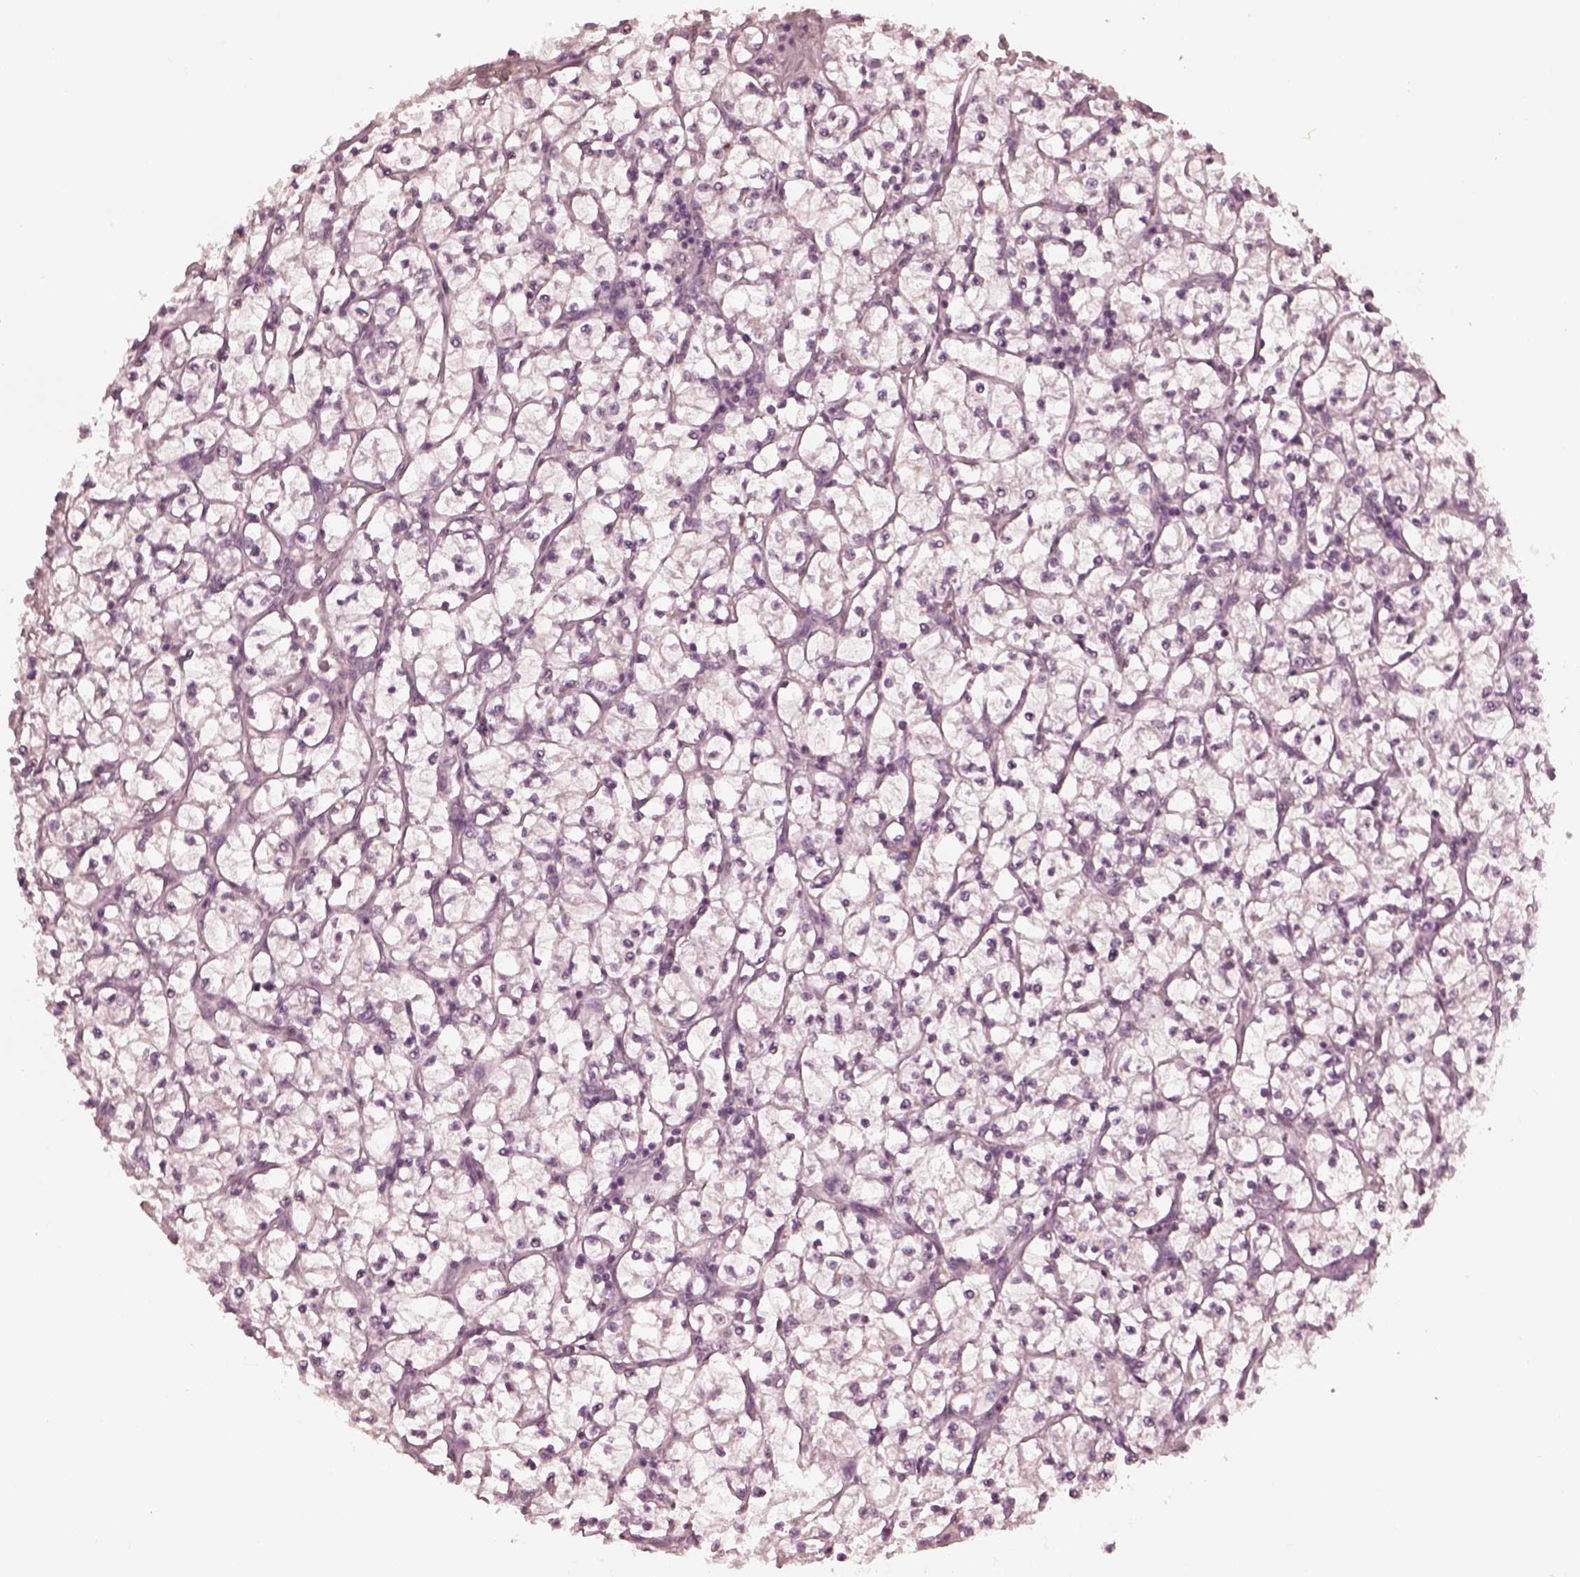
{"staining": {"intensity": "negative", "quantity": "none", "location": "none"}, "tissue": "renal cancer", "cell_type": "Tumor cells", "image_type": "cancer", "snomed": [{"axis": "morphology", "description": "Adenocarcinoma, NOS"}, {"axis": "topography", "description": "Kidney"}], "caption": "The micrograph exhibits no staining of tumor cells in renal adenocarcinoma.", "gene": "KRT79", "patient": {"sex": "female", "age": 64}}